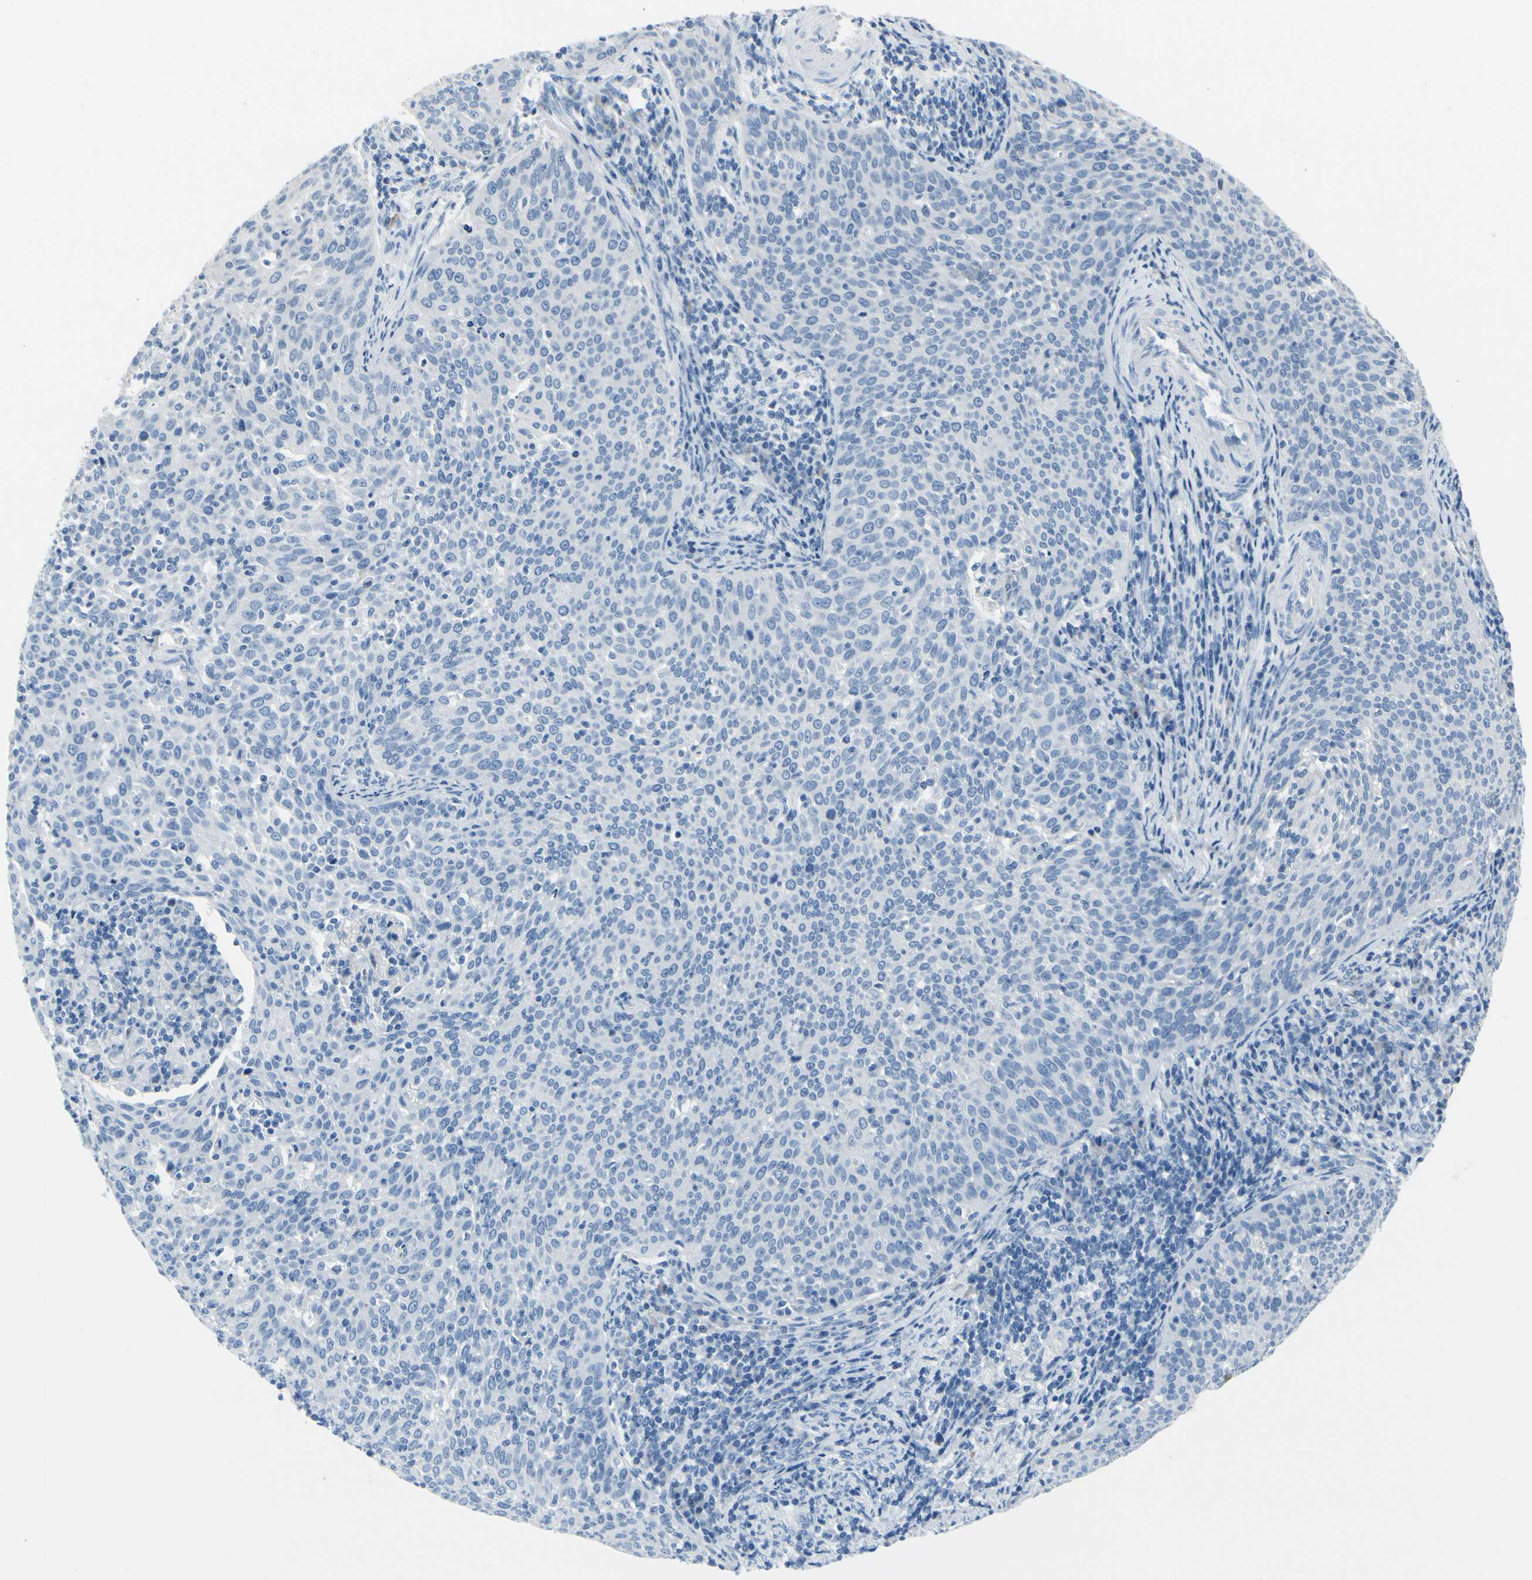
{"staining": {"intensity": "negative", "quantity": "none", "location": "none"}, "tissue": "cervical cancer", "cell_type": "Tumor cells", "image_type": "cancer", "snomed": [{"axis": "morphology", "description": "Squamous cell carcinoma, NOS"}, {"axis": "topography", "description": "Cervix"}], "caption": "The photomicrograph reveals no staining of tumor cells in squamous cell carcinoma (cervical).", "gene": "MUC5B", "patient": {"sex": "female", "age": 38}}